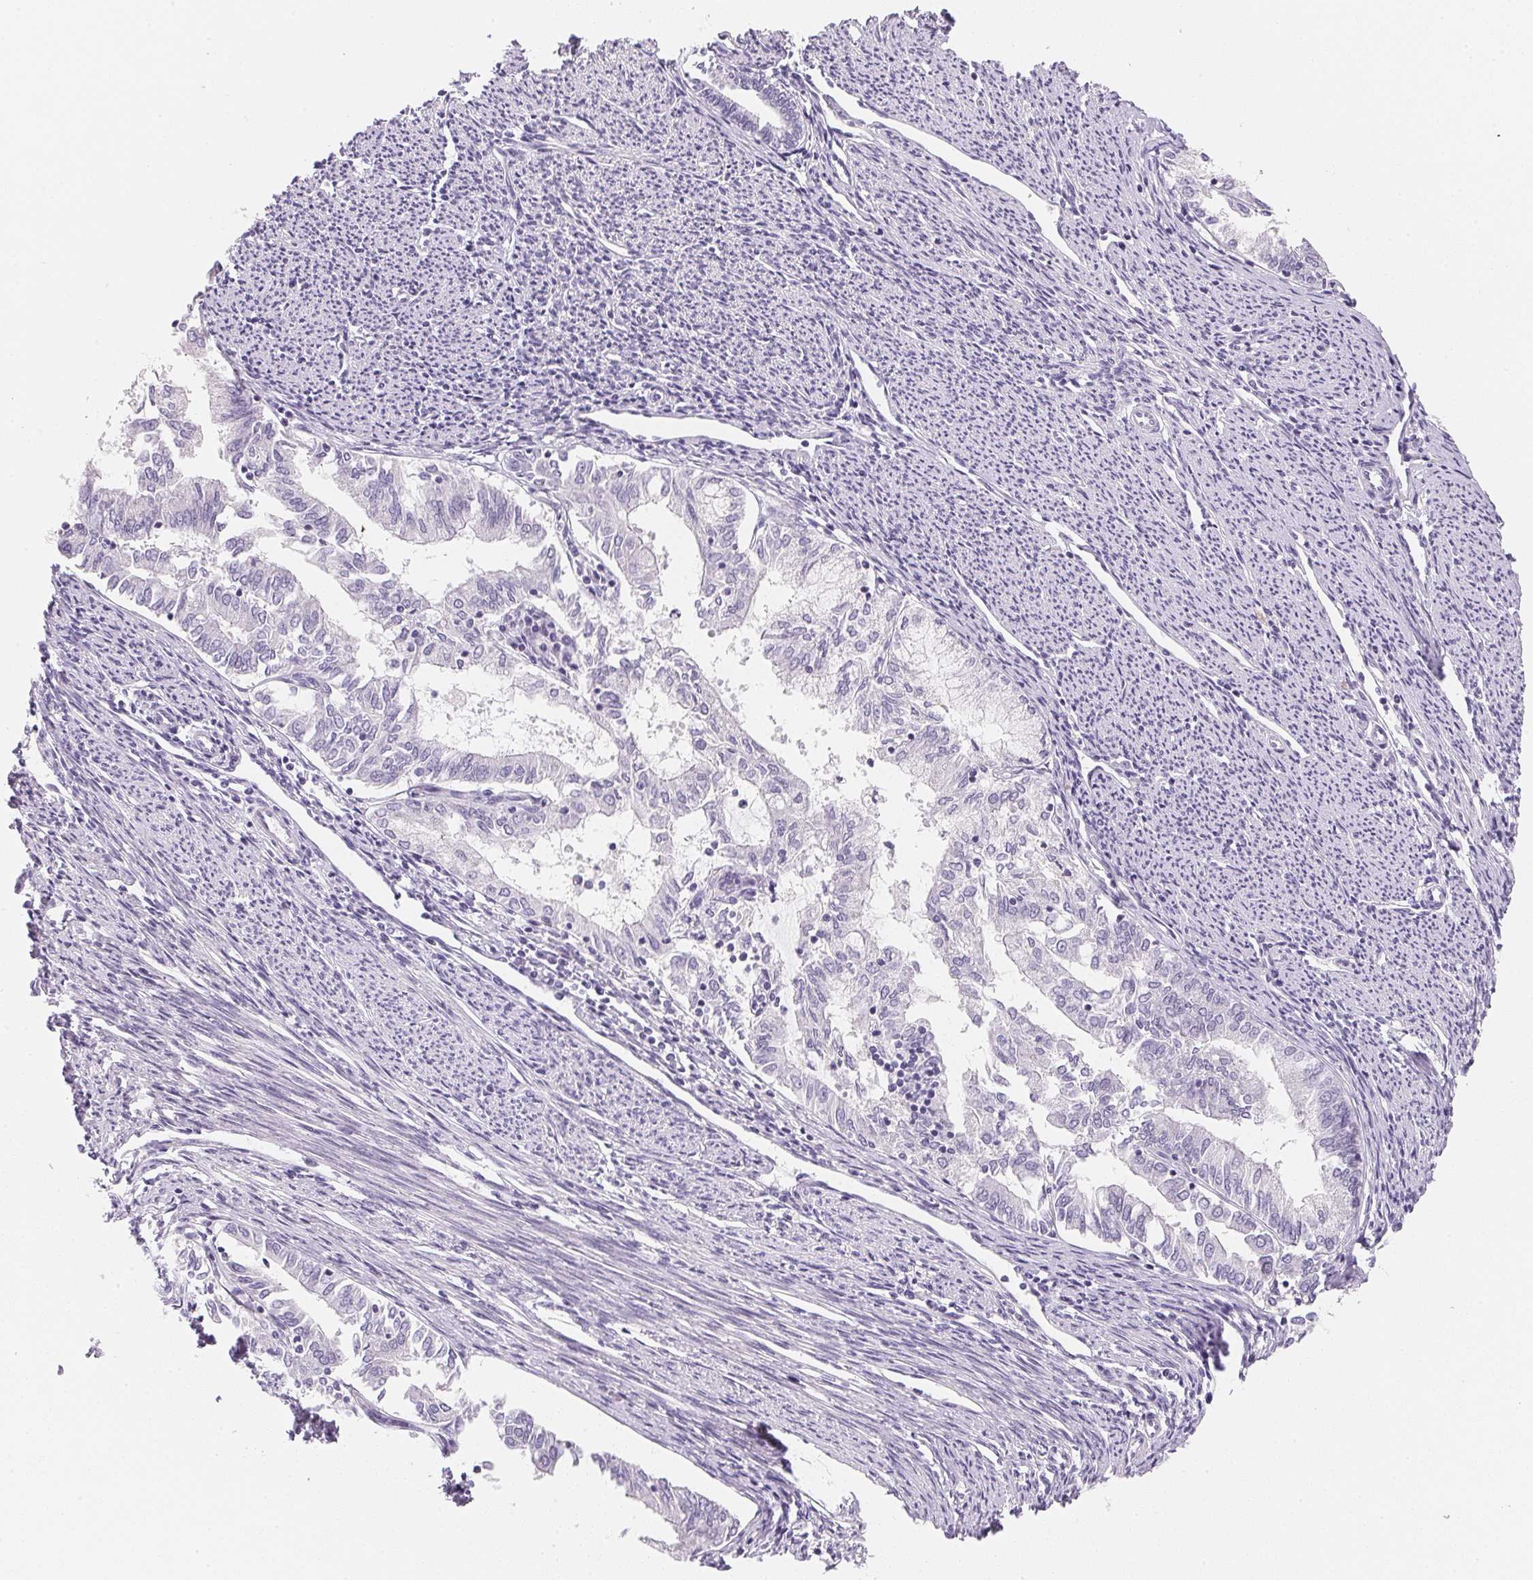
{"staining": {"intensity": "negative", "quantity": "none", "location": "none"}, "tissue": "endometrial cancer", "cell_type": "Tumor cells", "image_type": "cancer", "snomed": [{"axis": "morphology", "description": "Adenocarcinoma, NOS"}, {"axis": "topography", "description": "Endometrium"}], "caption": "This is an immunohistochemistry photomicrograph of endometrial adenocarcinoma. There is no positivity in tumor cells.", "gene": "GIPC2", "patient": {"sex": "female", "age": 79}}